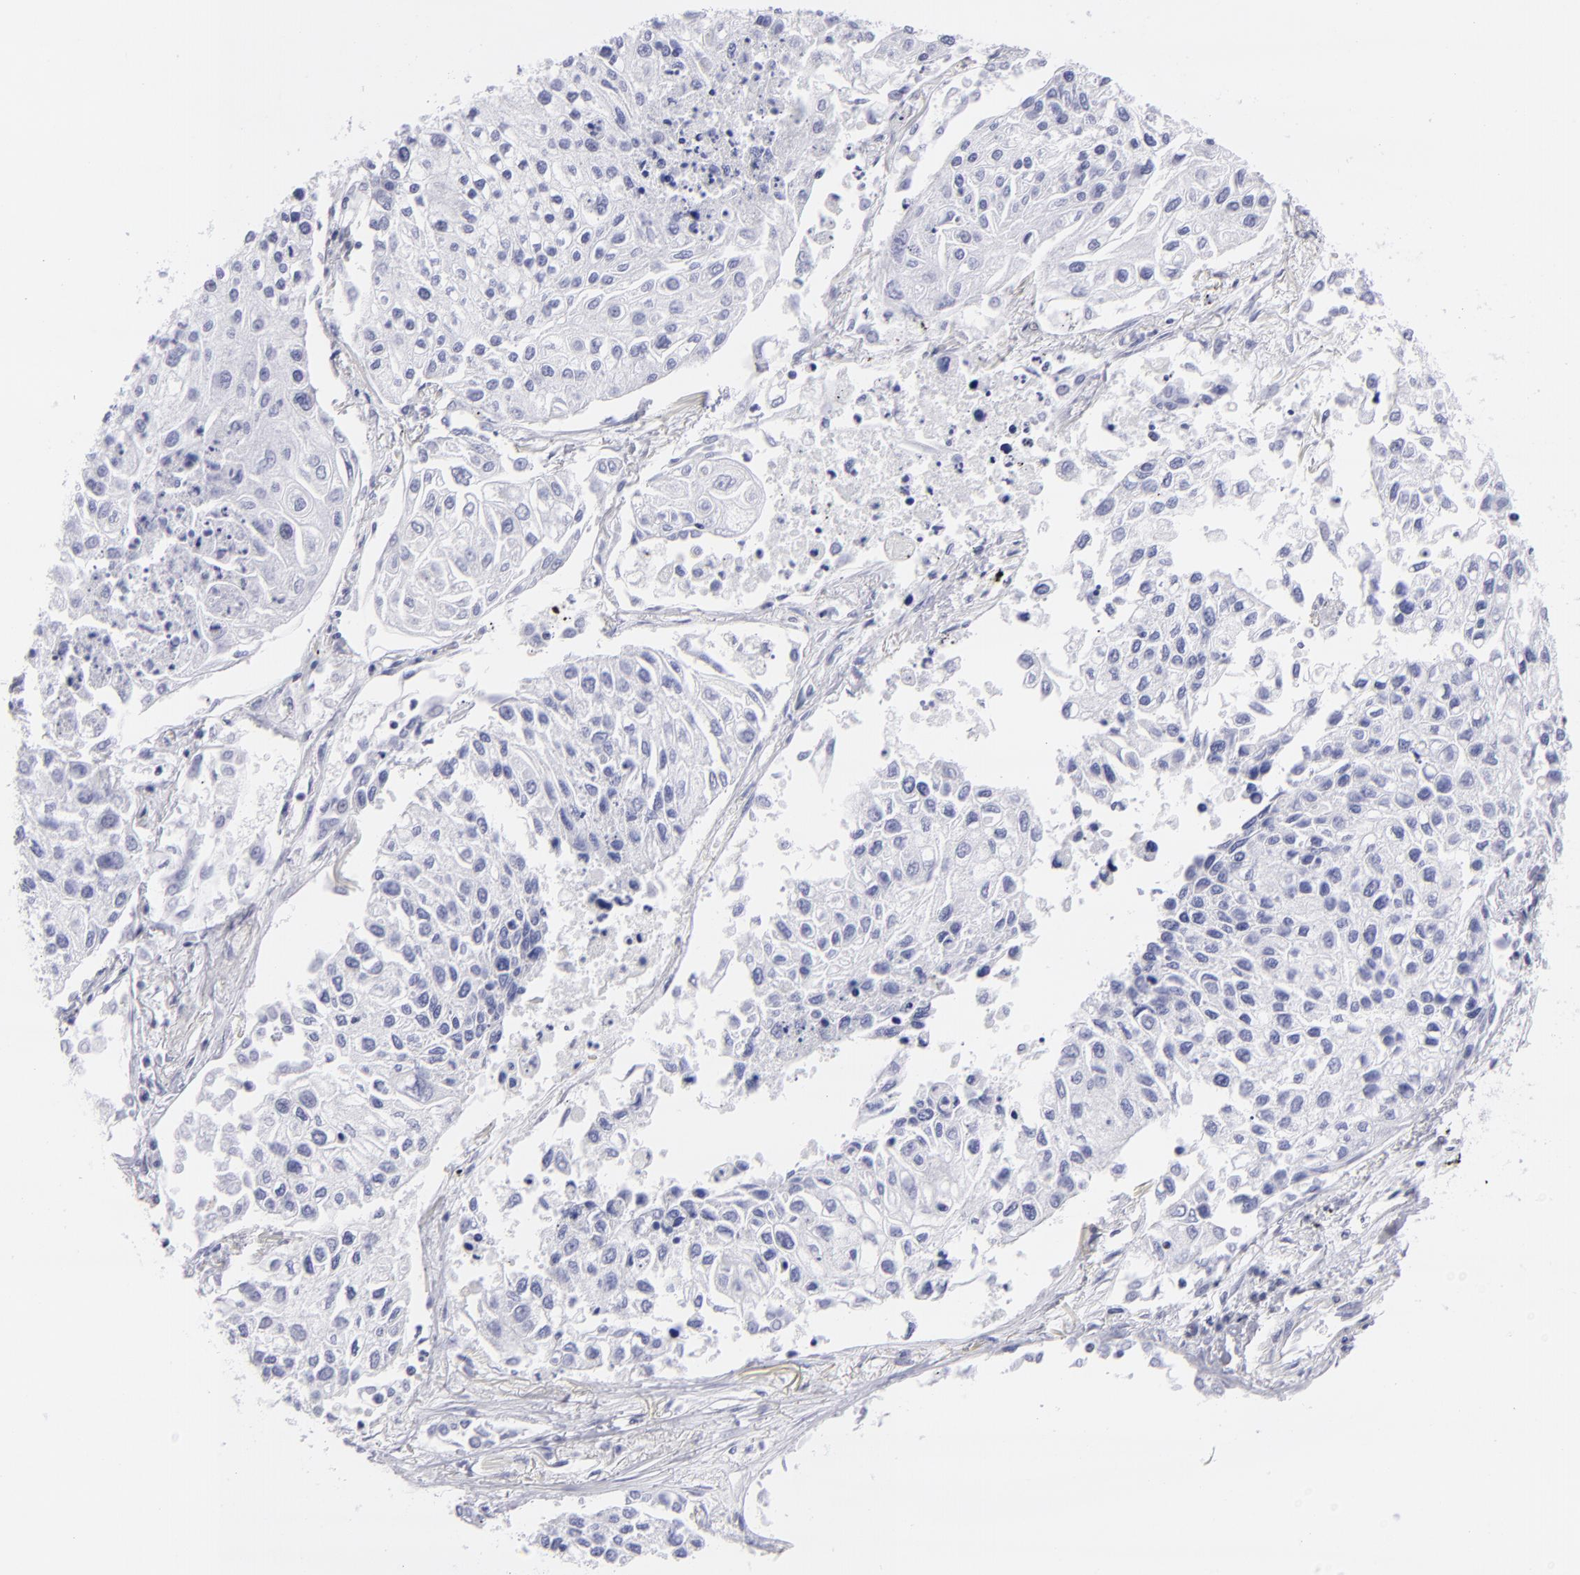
{"staining": {"intensity": "negative", "quantity": "none", "location": "none"}, "tissue": "lung cancer", "cell_type": "Tumor cells", "image_type": "cancer", "snomed": [{"axis": "morphology", "description": "Squamous cell carcinoma, NOS"}, {"axis": "topography", "description": "Lung"}], "caption": "A histopathology image of human lung cancer is negative for staining in tumor cells.", "gene": "ETS1", "patient": {"sex": "male", "age": 75}}